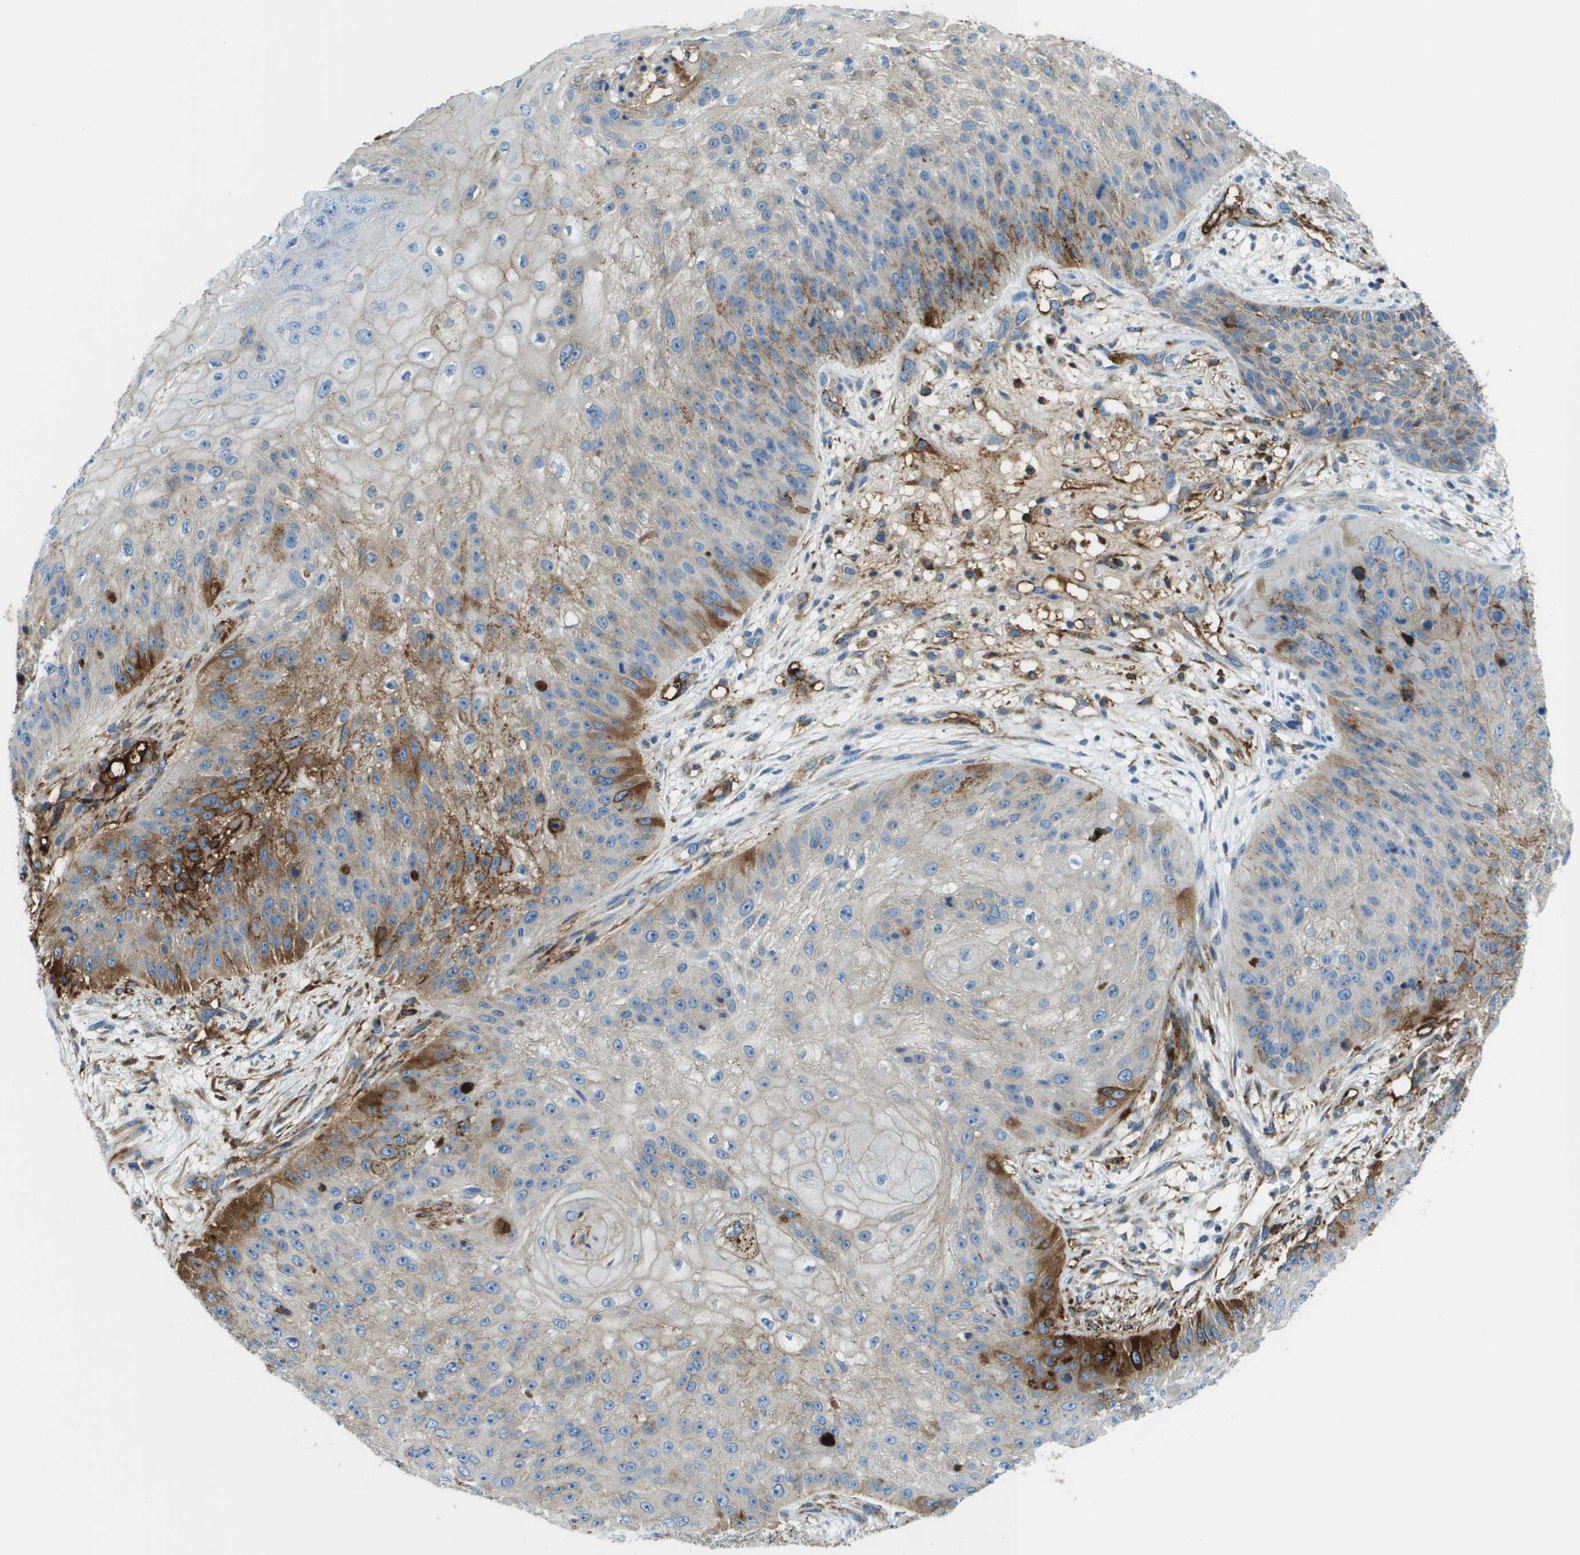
{"staining": {"intensity": "moderate", "quantity": "<25%", "location": "cytoplasmic/membranous"}, "tissue": "skin cancer", "cell_type": "Tumor cells", "image_type": "cancer", "snomed": [{"axis": "morphology", "description": "Squamous cell carcinoma, NOS"}, {"axis": "topography", "description": "Skin"}], "caption": "Moderate cytoplasmic/membranous protein staining is identified in about <25% of tumor cells in squamous cell carcinoma (skin). (DAB = brown stain, brightfield microscopy at high magnification).", "gene": "SDC1", "patient": {"sex": "female", "age": 80}}